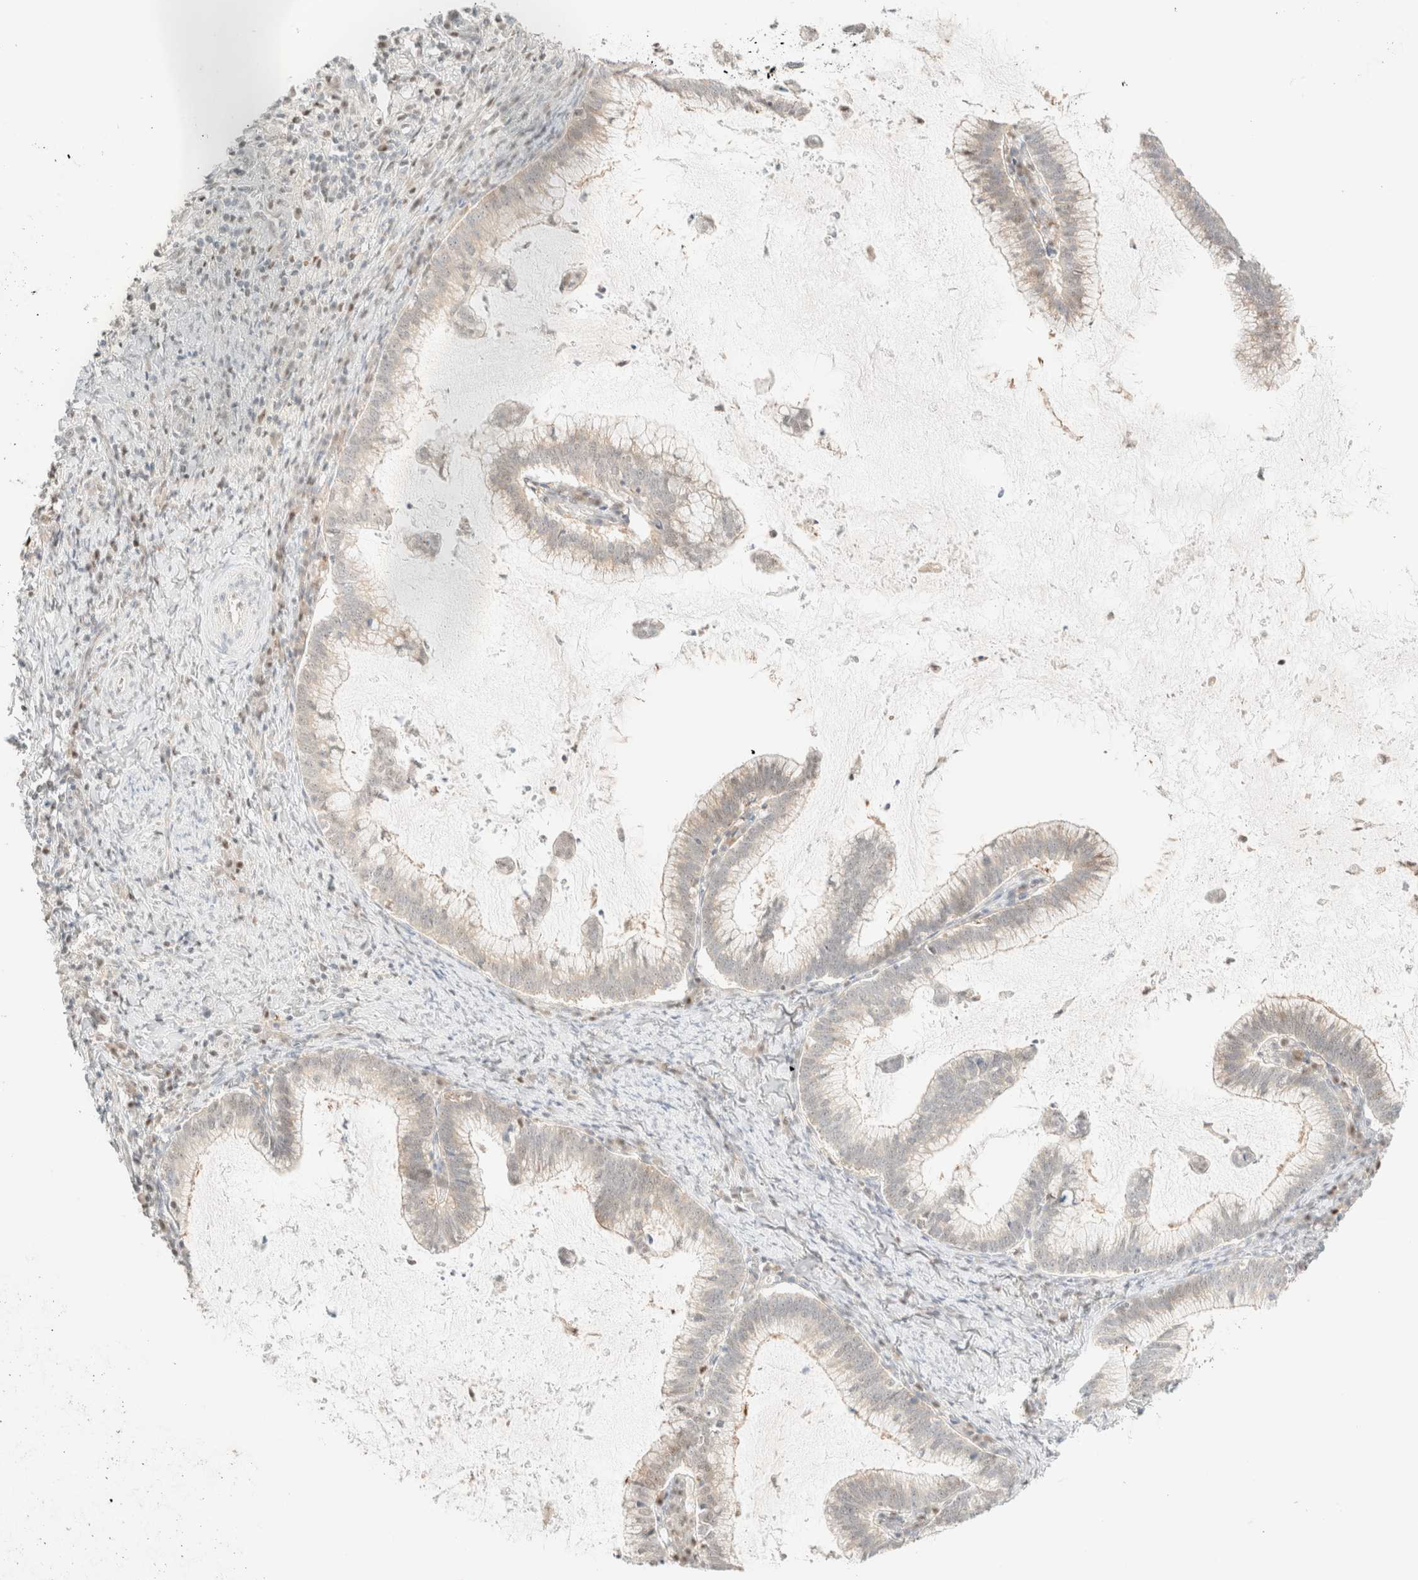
{"staining": {"intensity": "weak", "quantity": "<25%", "location": "cytoplasmic/membranous"}, "tissue": "cervical cancer", "cell_type": "Tumor cells", "image_type": "cancer", "snomed": [{"axis": "morphology", "description": "Adenocarcinoma, NOS"}, {"axis": "topography", "description": "Cervix"}], "caption": "An immunohistochemistry (IHC) photomicrograph of cervical cancer is shown. There is no staining in tumor cells of cervical cancer. (Stains: DAB immunohistochemistry (IHC) with hematoxylin counter stain, Microscopy: brightfield microscopy at high magnification).", "gene": "TSR1", "patient": {"sex": "female", "age": 36}}